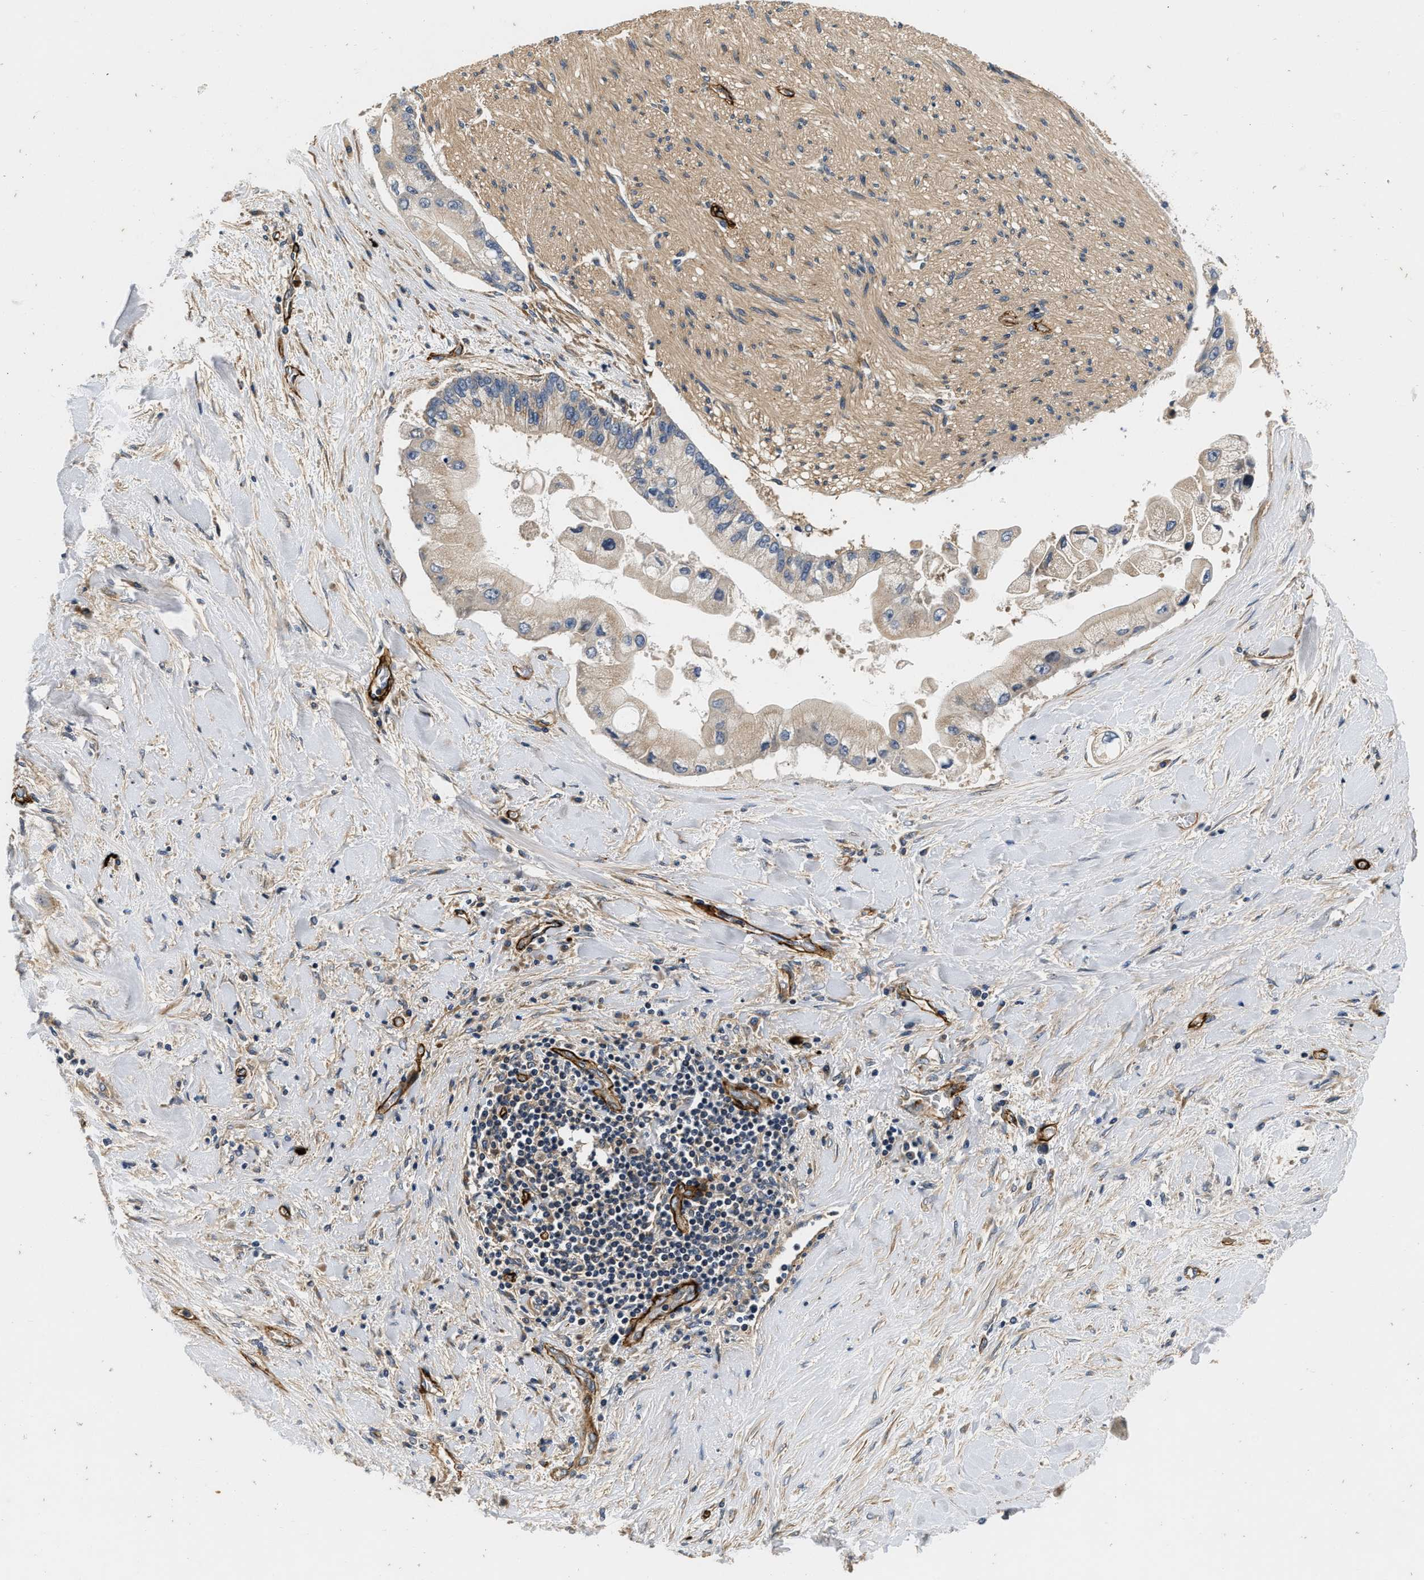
{"staining": {"intensity": "weak", "quantity": ">75%", "location": "cytoplasmic/membranous"}, "tissue": "liver cancer", "cell_type": "Tumor cells", "image_type": "cancer", "snomed": [{"axis": "morphology", "description": "Cholangiocarcinoma"}, {"axis": "topography", "description": "Liver"}], "caption": "Protein staining displays weak cytoplasmic/membranous positivity in approximately >75% of tumor cells in cholangiocarcinoma (liver). The staining was performed using DAB, with brown indicating positive protein expression. Nuclei are stained blue with hematoxylin.", "gene": "NME6", "patient": {"sex": "male", "age": 50}}